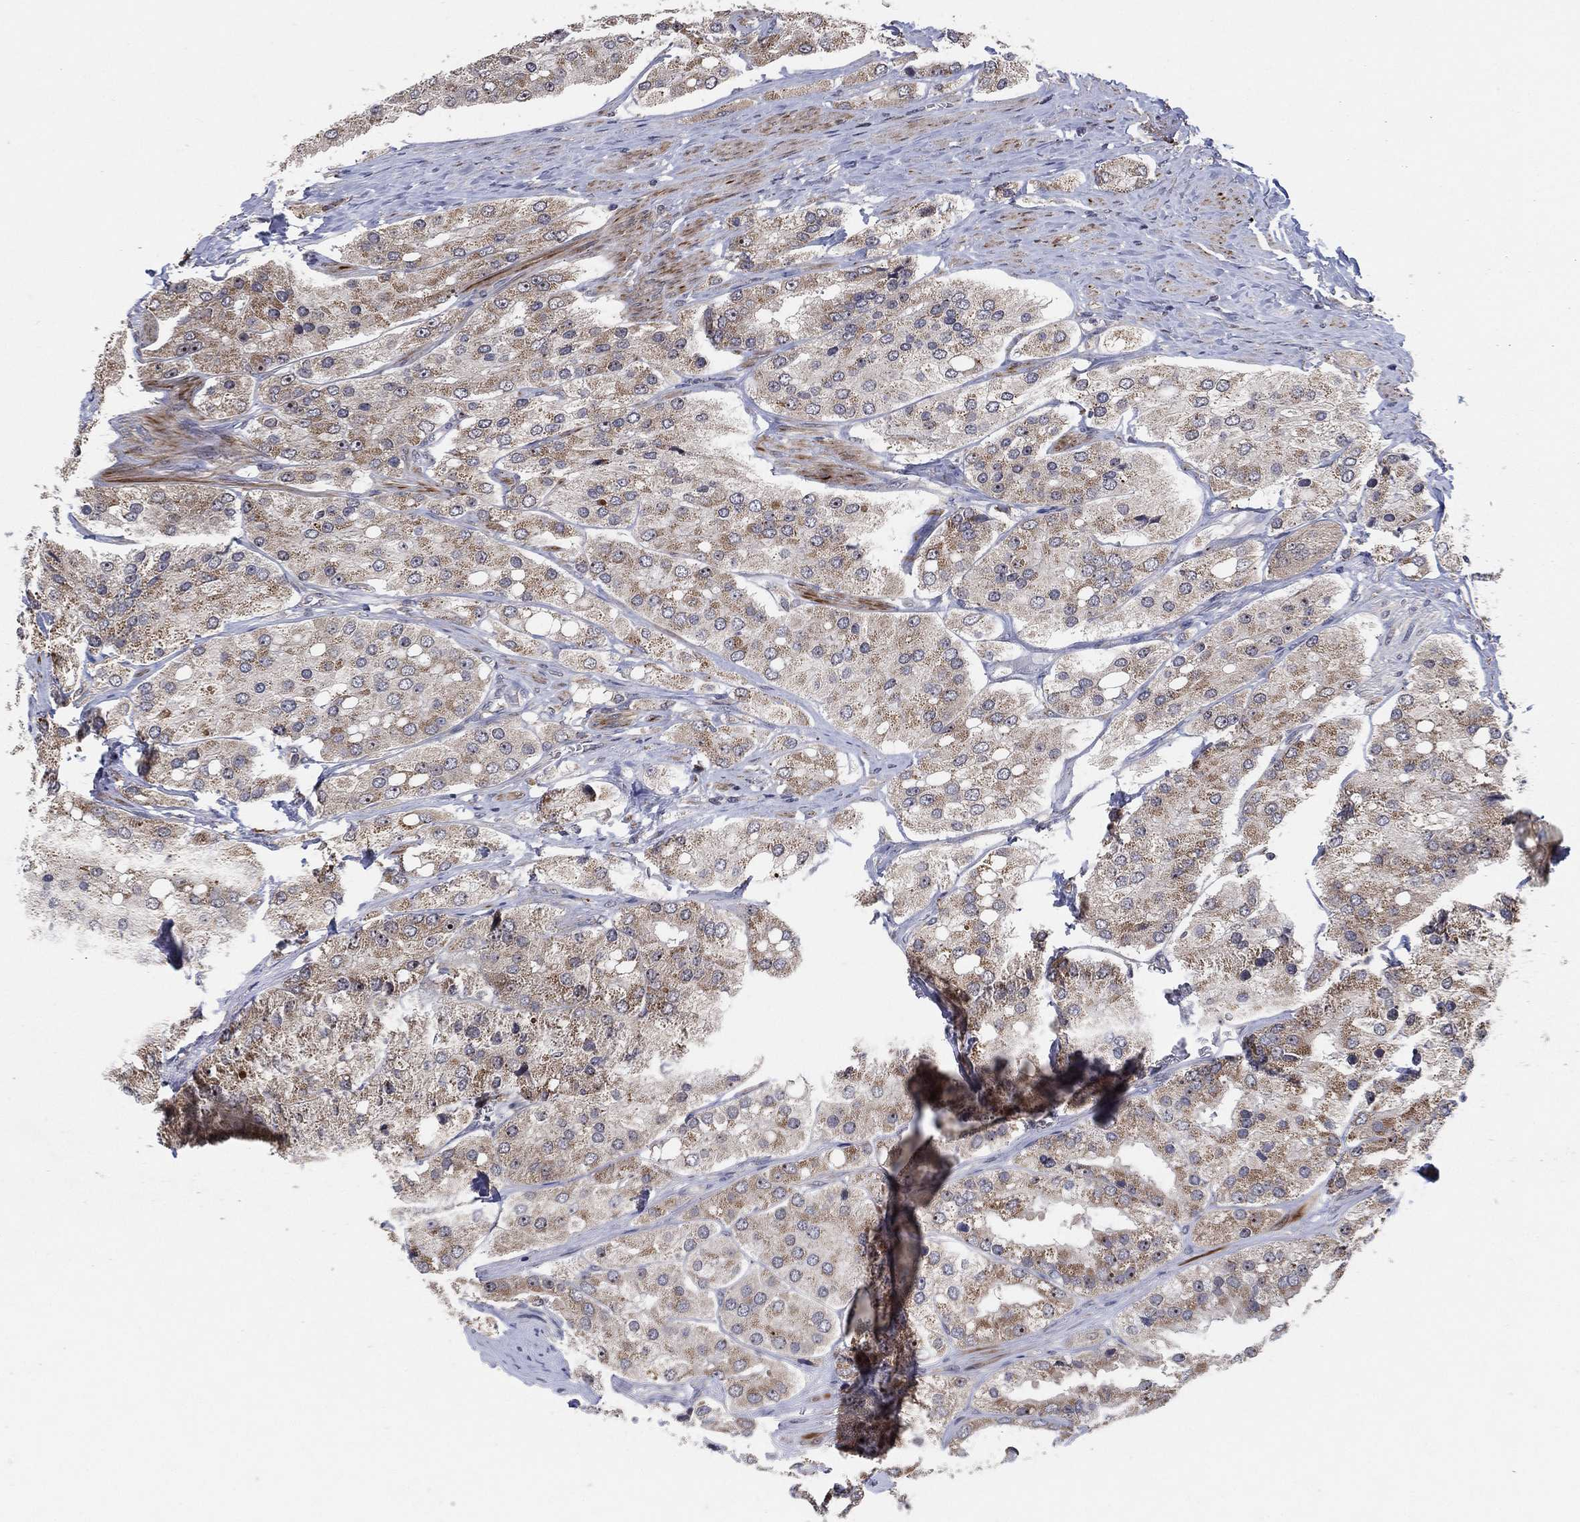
{"staining": {"intensity": "weak", "quantity": "25%-75%", "location": "cytoplasmic/membranous"}, "tissue": "prostate cancer", "cell_type": "Tumor cells", "image_type": "cancer", "snomed": [{"axis": "morphology", "description": "Adenocarcinoma, Low grade"}, {"axis": "topography", "description": "Prostate"}], "caption": "Prostate low-grade adenocarcinoma stained with immunohistochemistry reveals weak cytoplasmic/membranous positivity in approximately 25%-75% of tumor cells. (DAB (3,3'-diaminobenzidine) IHC, brown staining for protein, blue staining for nuclei).", "gene": "FAM104A", "patient": {"sex": "male", "age": 69}}